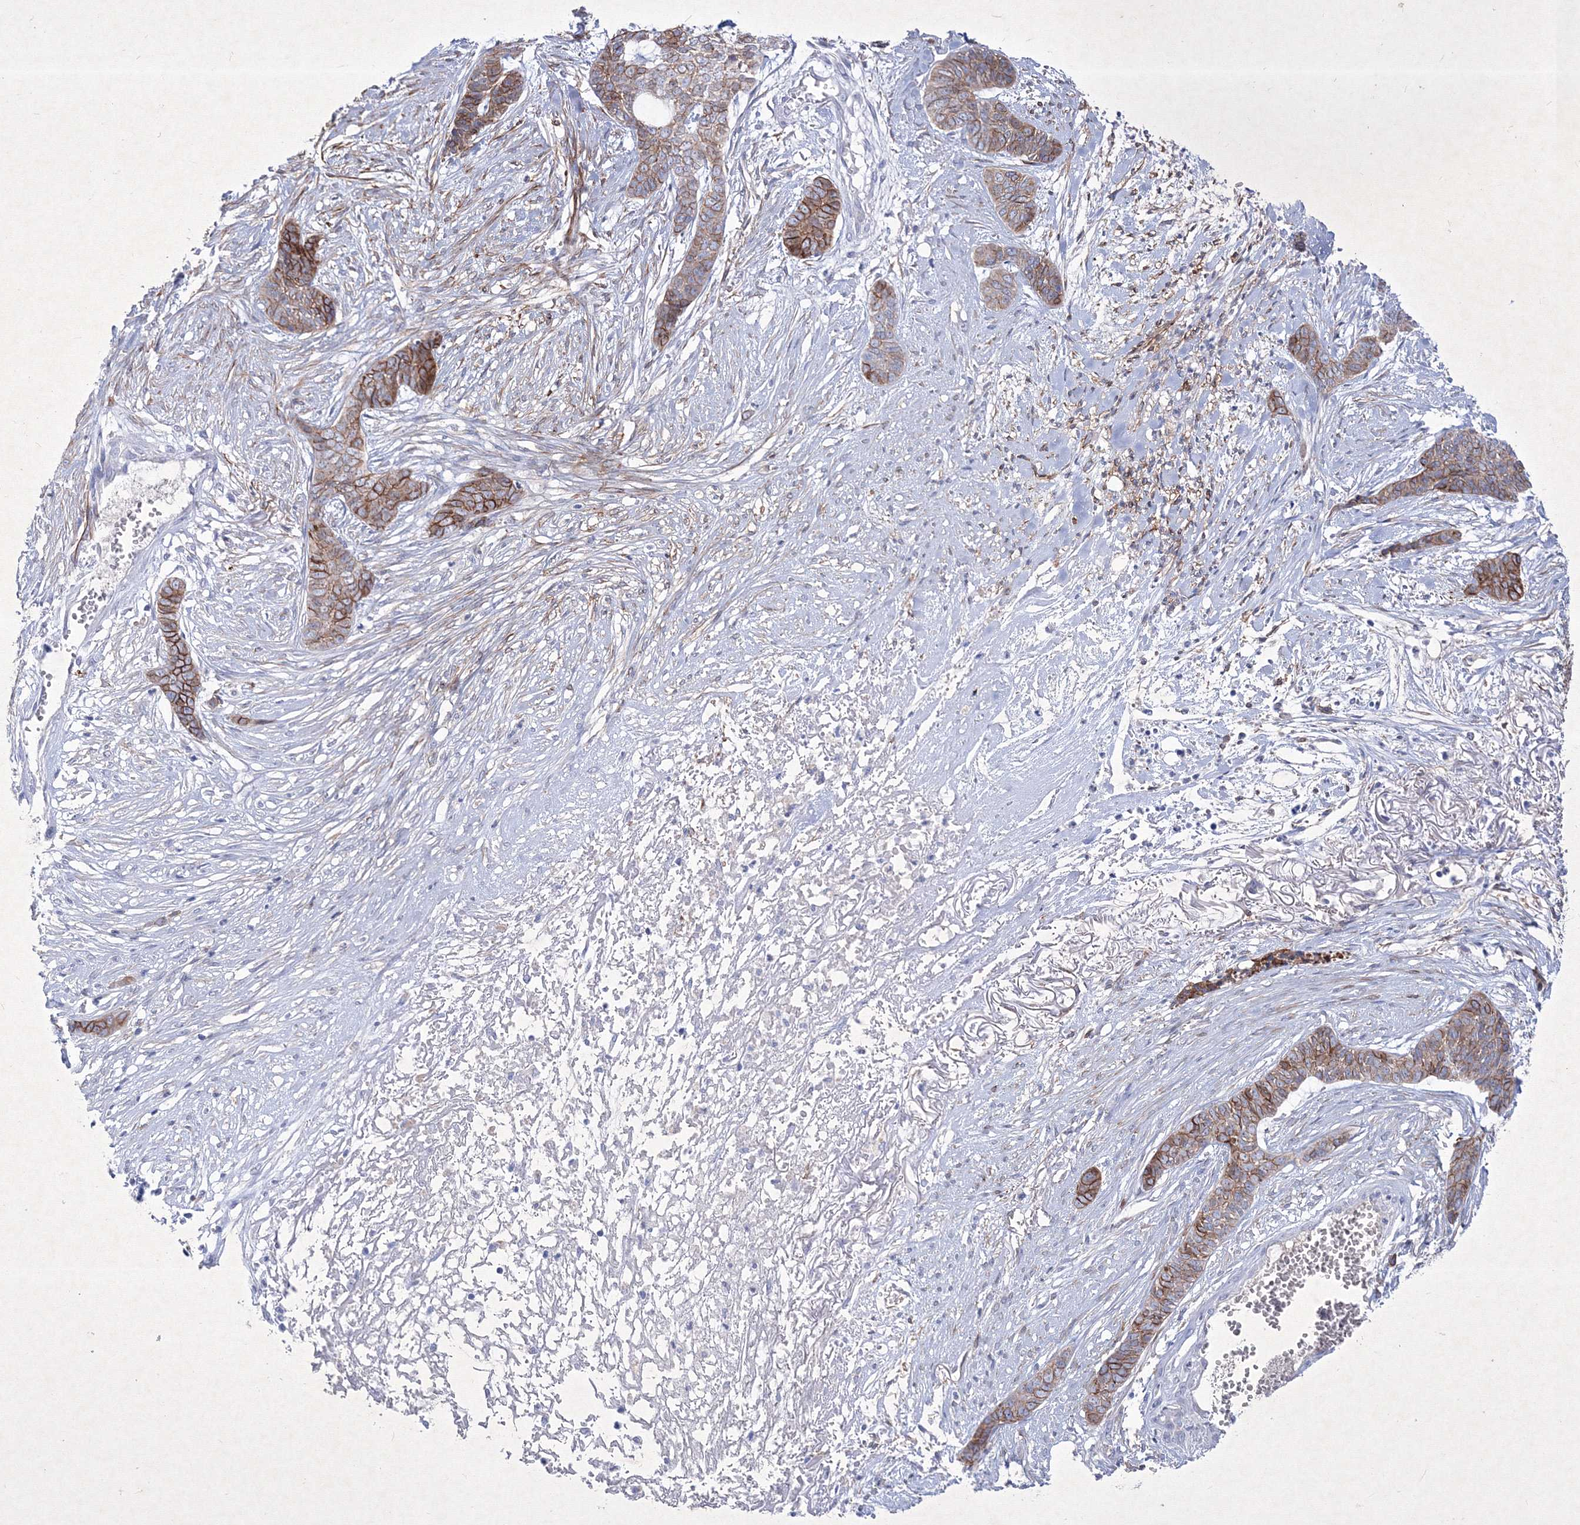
{"staining": {"intensity": "strong", "quantity": ">75%", "location": "cytoplasmic/membranous"}, "tissue": "skin cancer", "cell_type": "Tumor cells", "image_type": "cancer", "snomed": [{"axis": "morphology", "description": "Basal cell carcinoma"}, {"axis": "topography", "description": "Skin"}], "caption": "Skin cancer tissue reveals strong cytoplasmic/membranous staining in about >75% of tumor cells, visualized by immunohistochemistry.", "gene": "TMEM139", "patient": {"sex": "female", "age": 64}}